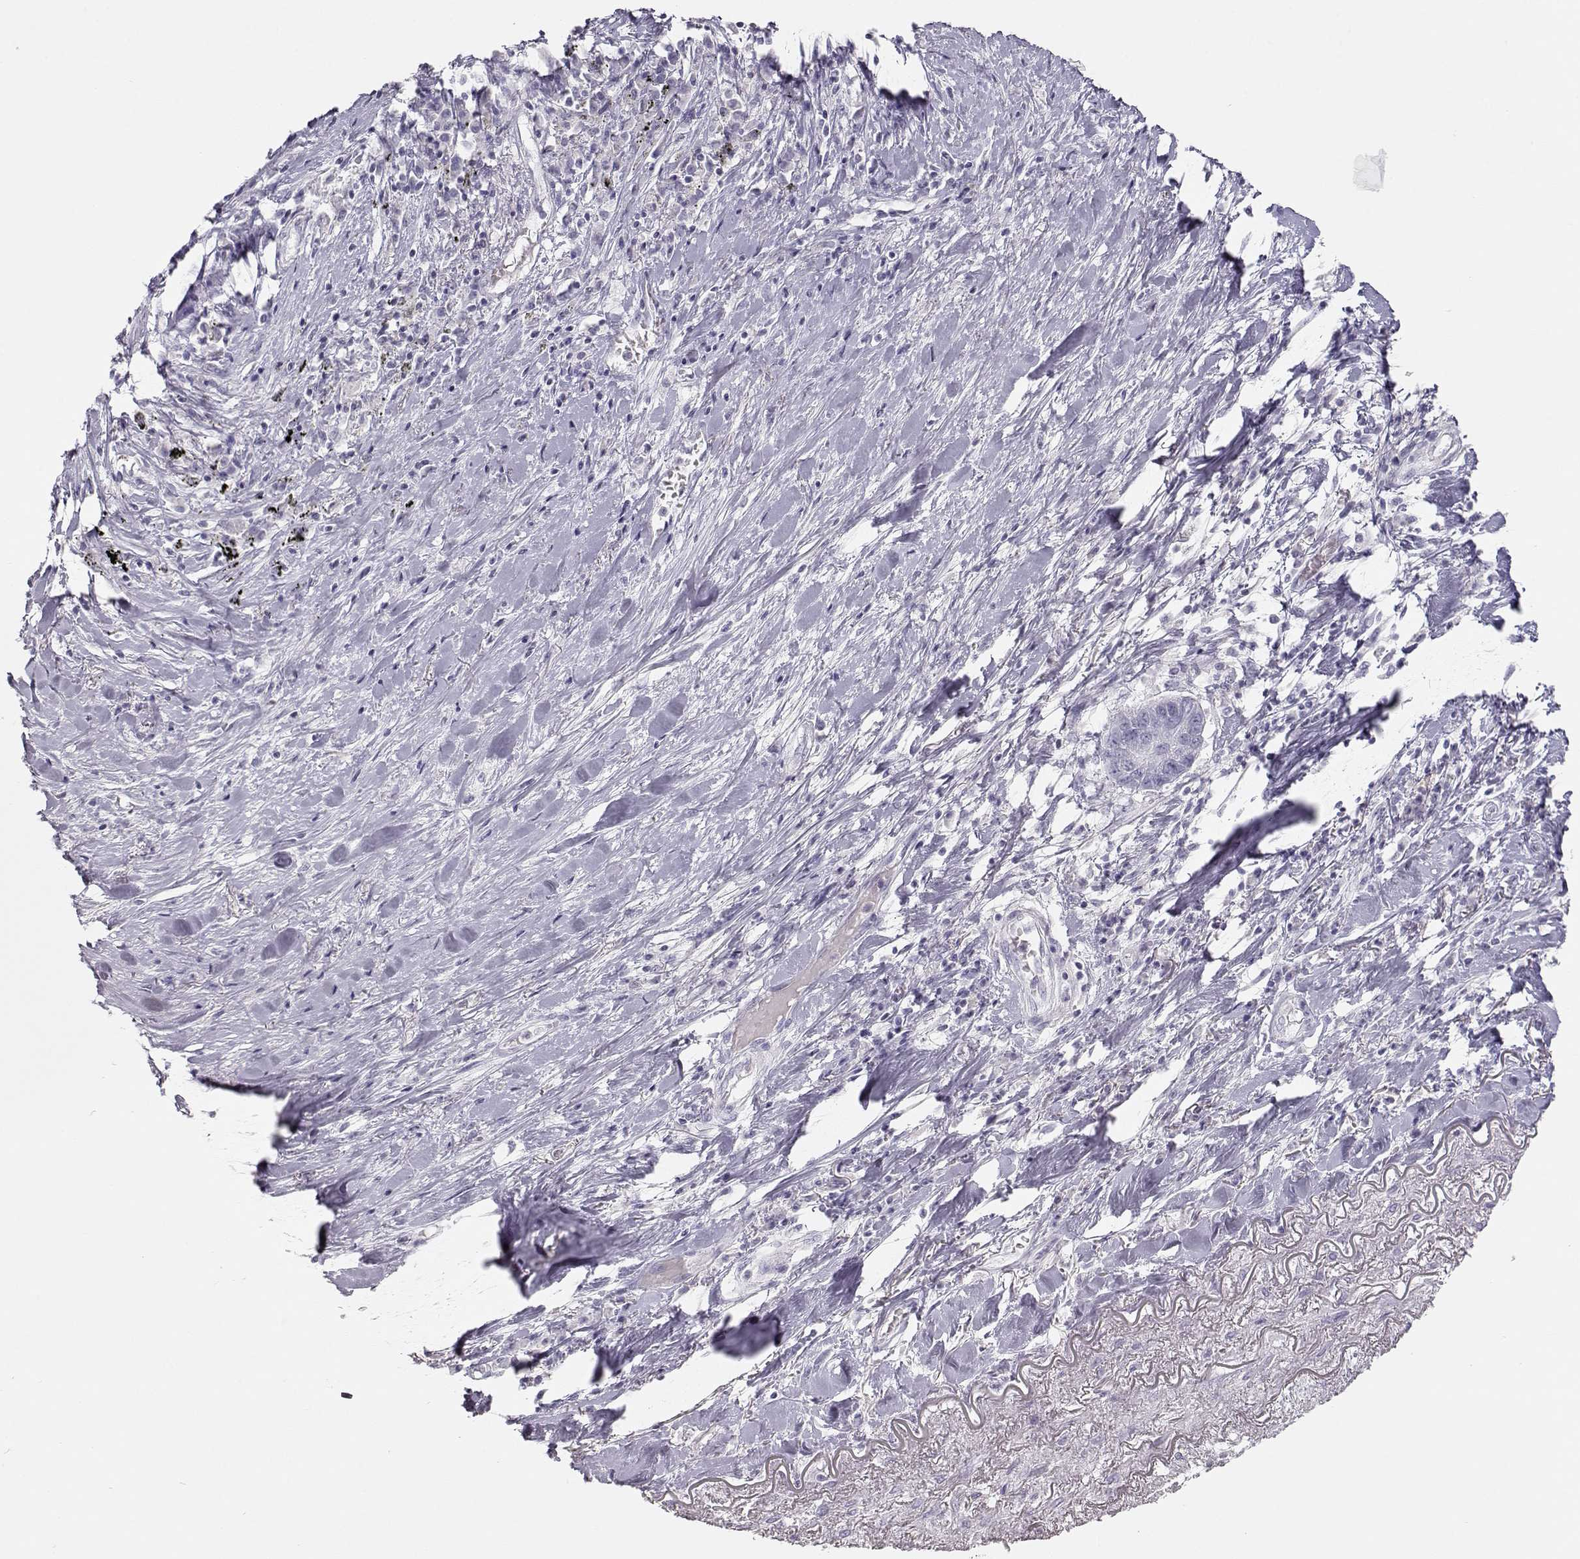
{"staining": {"intensity": "negative", "quantity": "none", "location": "none"}, "tissue": "lung cancer", "cell_type": "Tumor cells", "image_type": "cancer", "snomed": [{"axis": "morphology", "description": "Squamous cell carcinoma, NOS"}, {"axis": "topography", "description": "Lung"}], "caption": "Immunohistochemistry of human lung cancer (squamous cell carcinoma) reveals no staining in tumor cells.", "gene": "LEPR", "patient": {"sex": "male", "age": 73}}